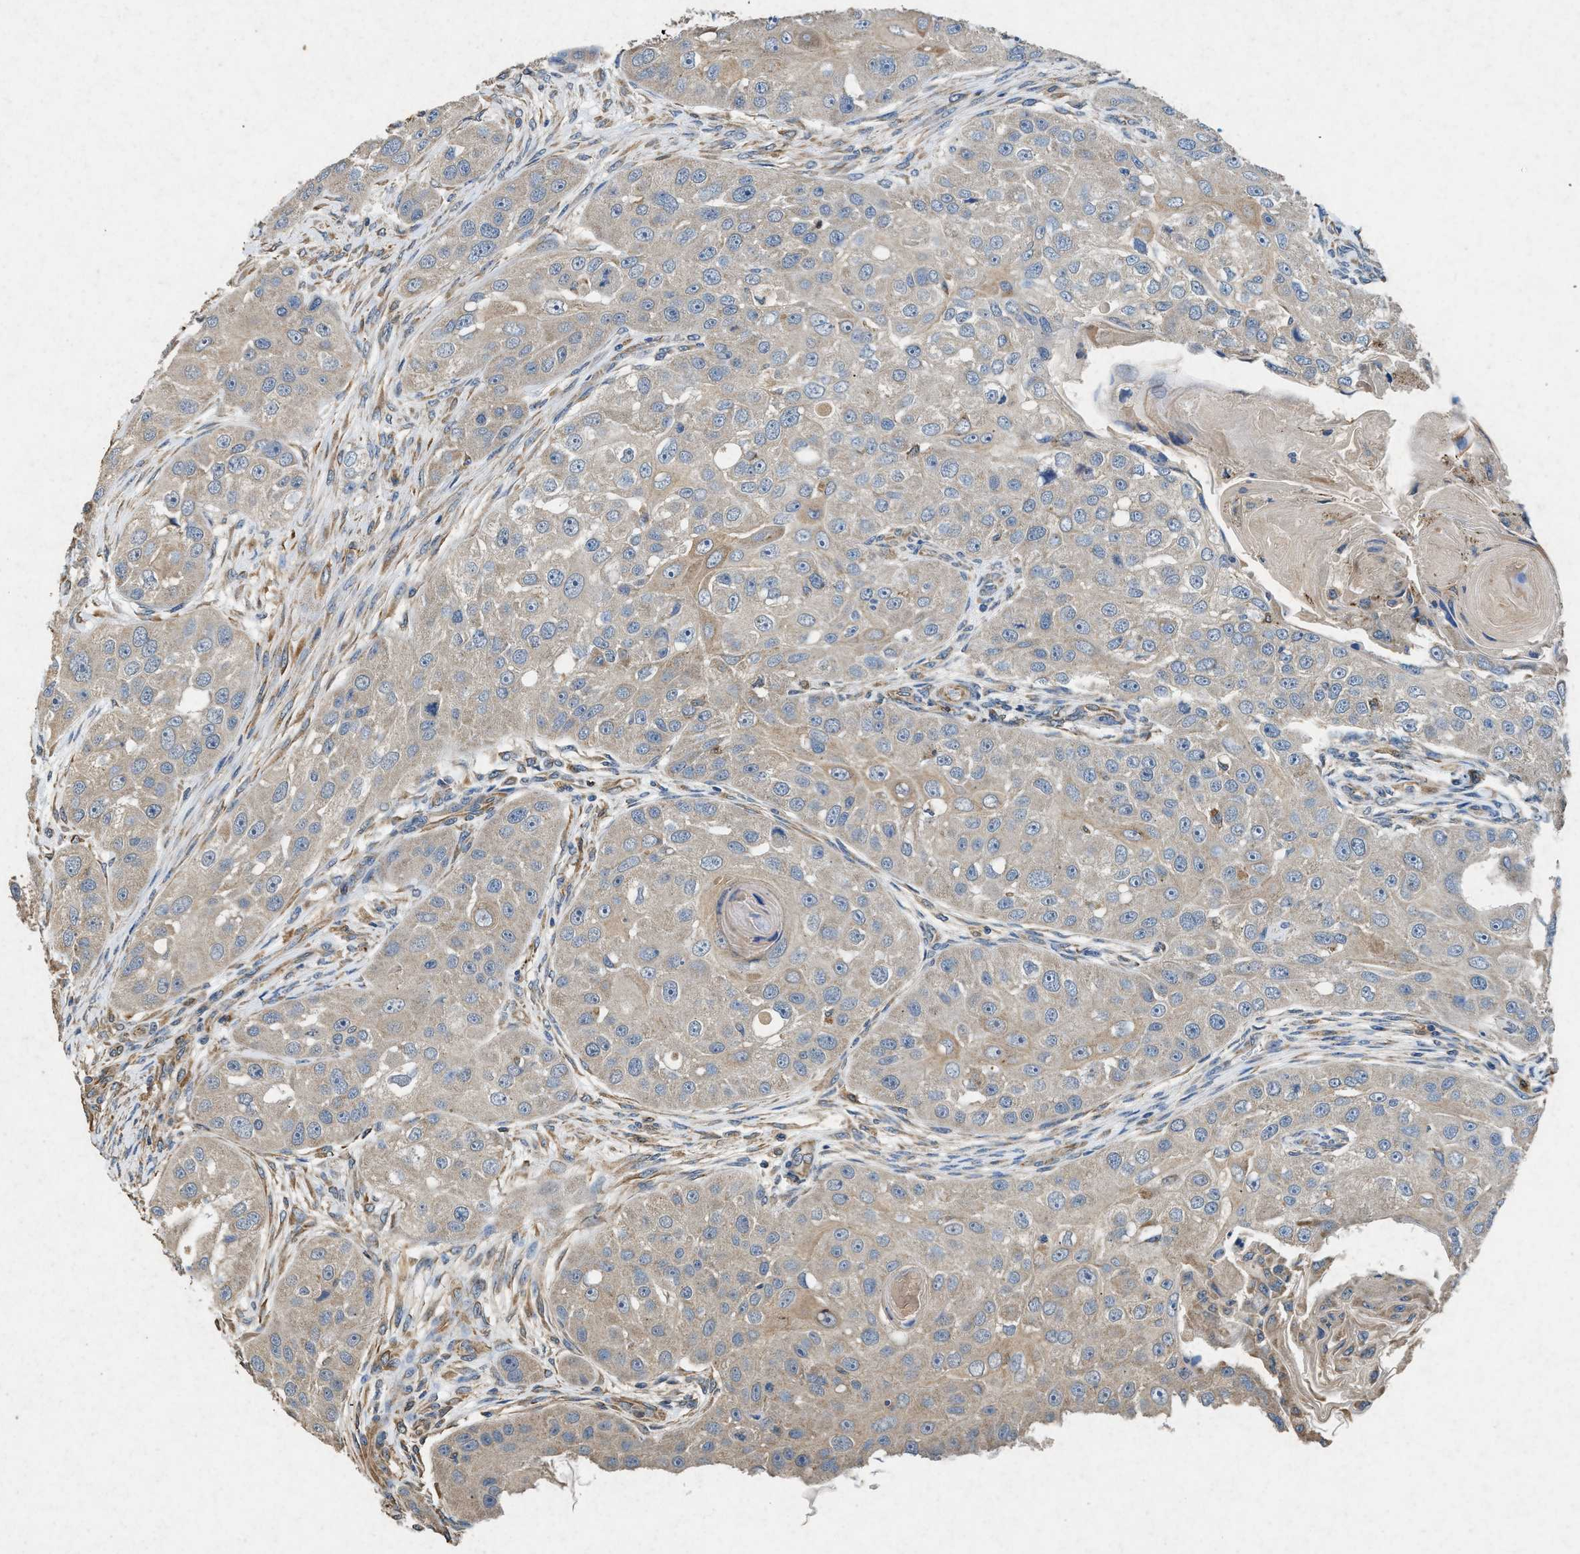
{"staining": {"intensity": "weak", "quantity": ">75%", "location": "cytoplasmic/membranous"}, "tissue": "head and neck cancer", "cell_type": "Tumor cells", "image_type": "cancer", "snomed": [{"axis": "morphology", "description": "Normal tissue, NOS"}, {"axis": "morphology", "description": "Squamous cell carcinoma, NOS"}, {"axis": "topography", "description": "Skeletal muscle"}, {"axis": "topography", "description": "Head-Neck"}], "caption": "A histopathology image showing weak cytoplasmic/membranous positivity in approximately >75% of tumor cells in head and neck squamous cell carcinoma, as visualized by brown immunohistochemical staining.", "gene": "CDK15", "patient": {"sex": "male", "age": 51}}